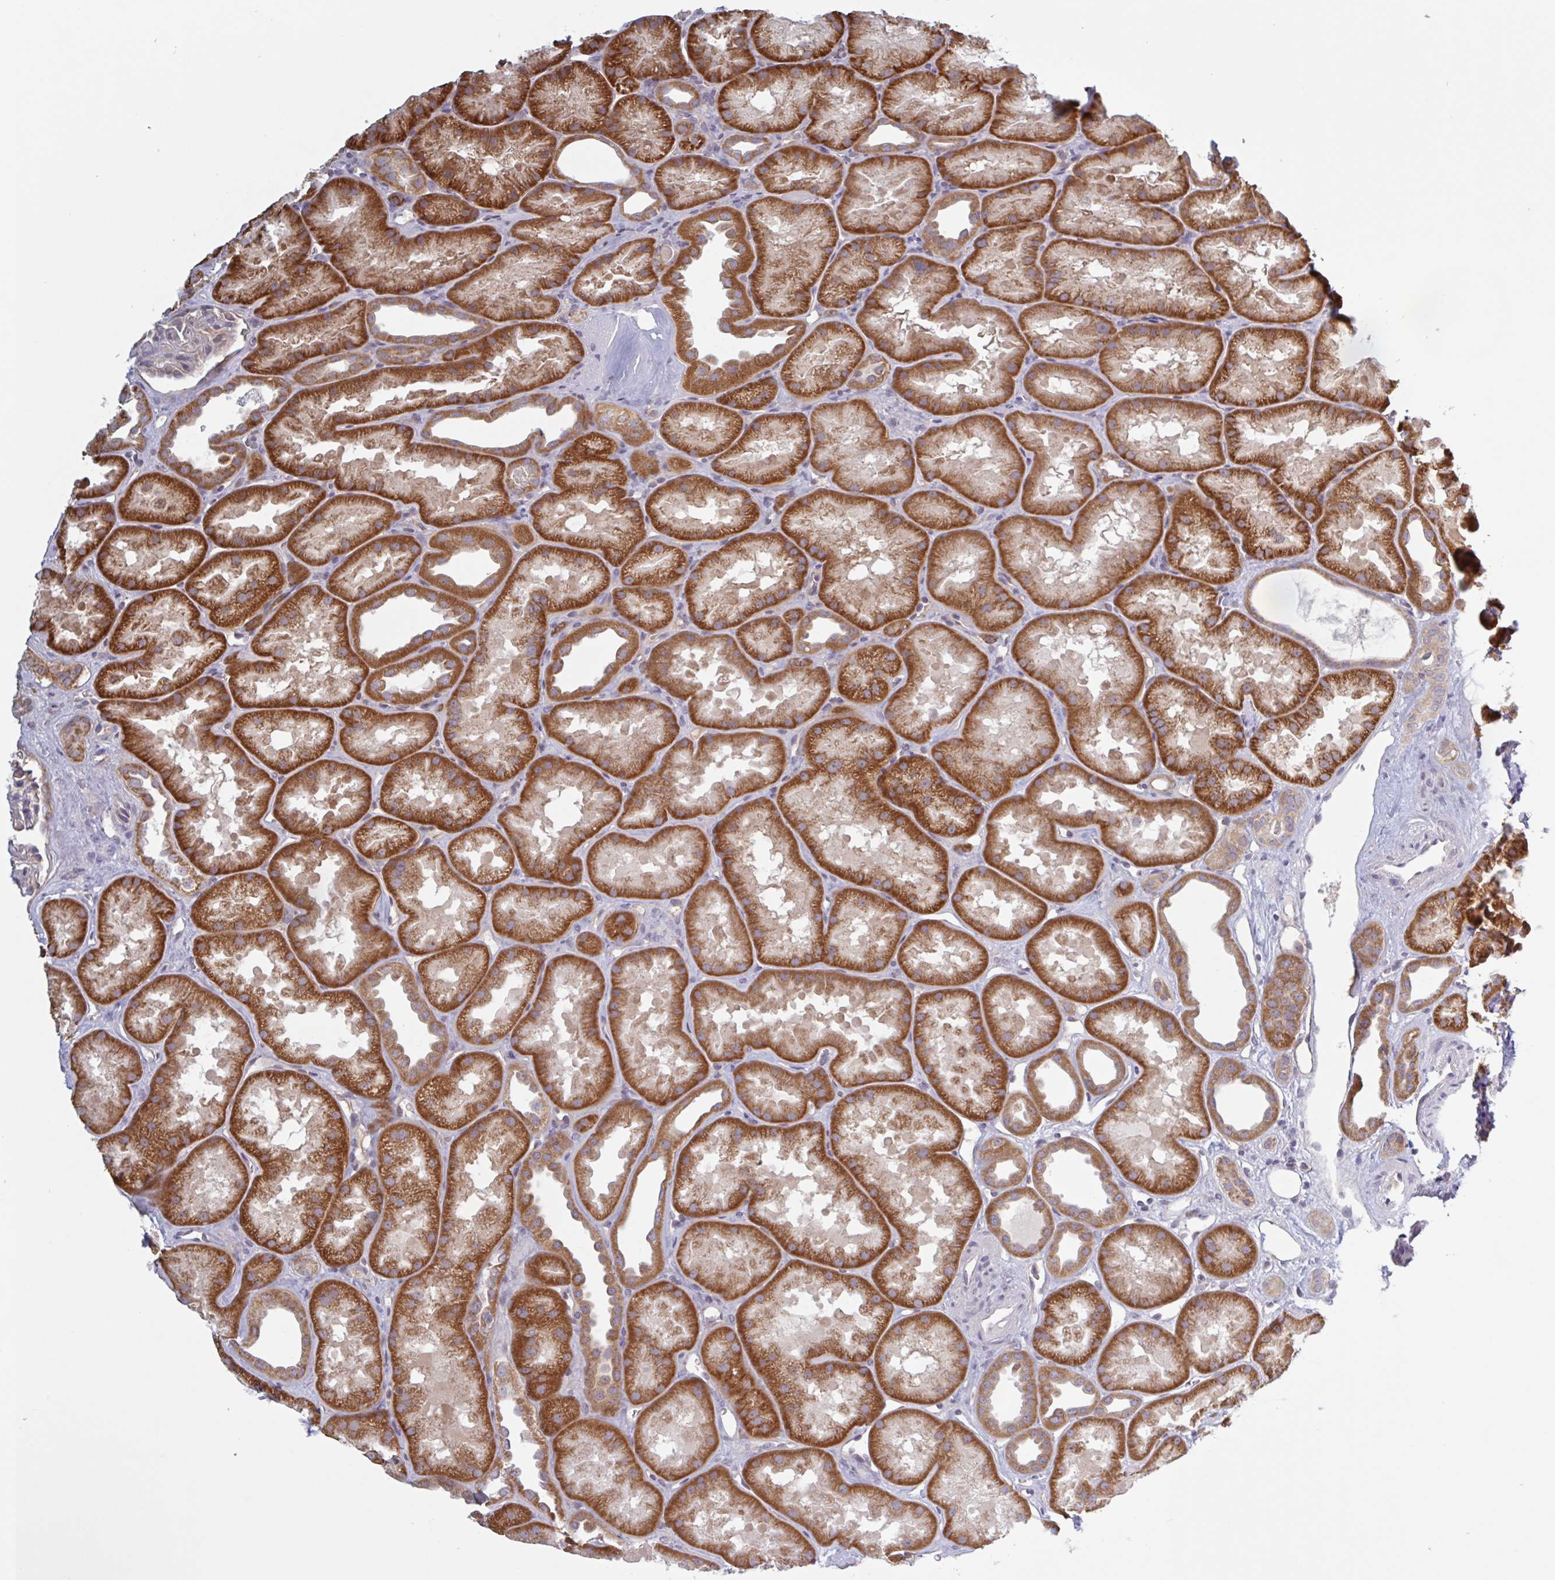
{"staining": {"intensity": "negative", "quantity": "none", "location": "none"}, "tissue": "kidney", "cell_type": "Cells in glomeruli", "image_type": "normal", "snomed": [{"axis": "morphology", "description": "Normal tissue, NOS"}, {"axis": "topography", "description": "Kidney"}], "caption": "Immunohistochemistry (IHC) of benign kidney reveals no staining in cells in glomeruli.", "gene": "SURF1", "patient": {"sex": "male", "age": 61}}